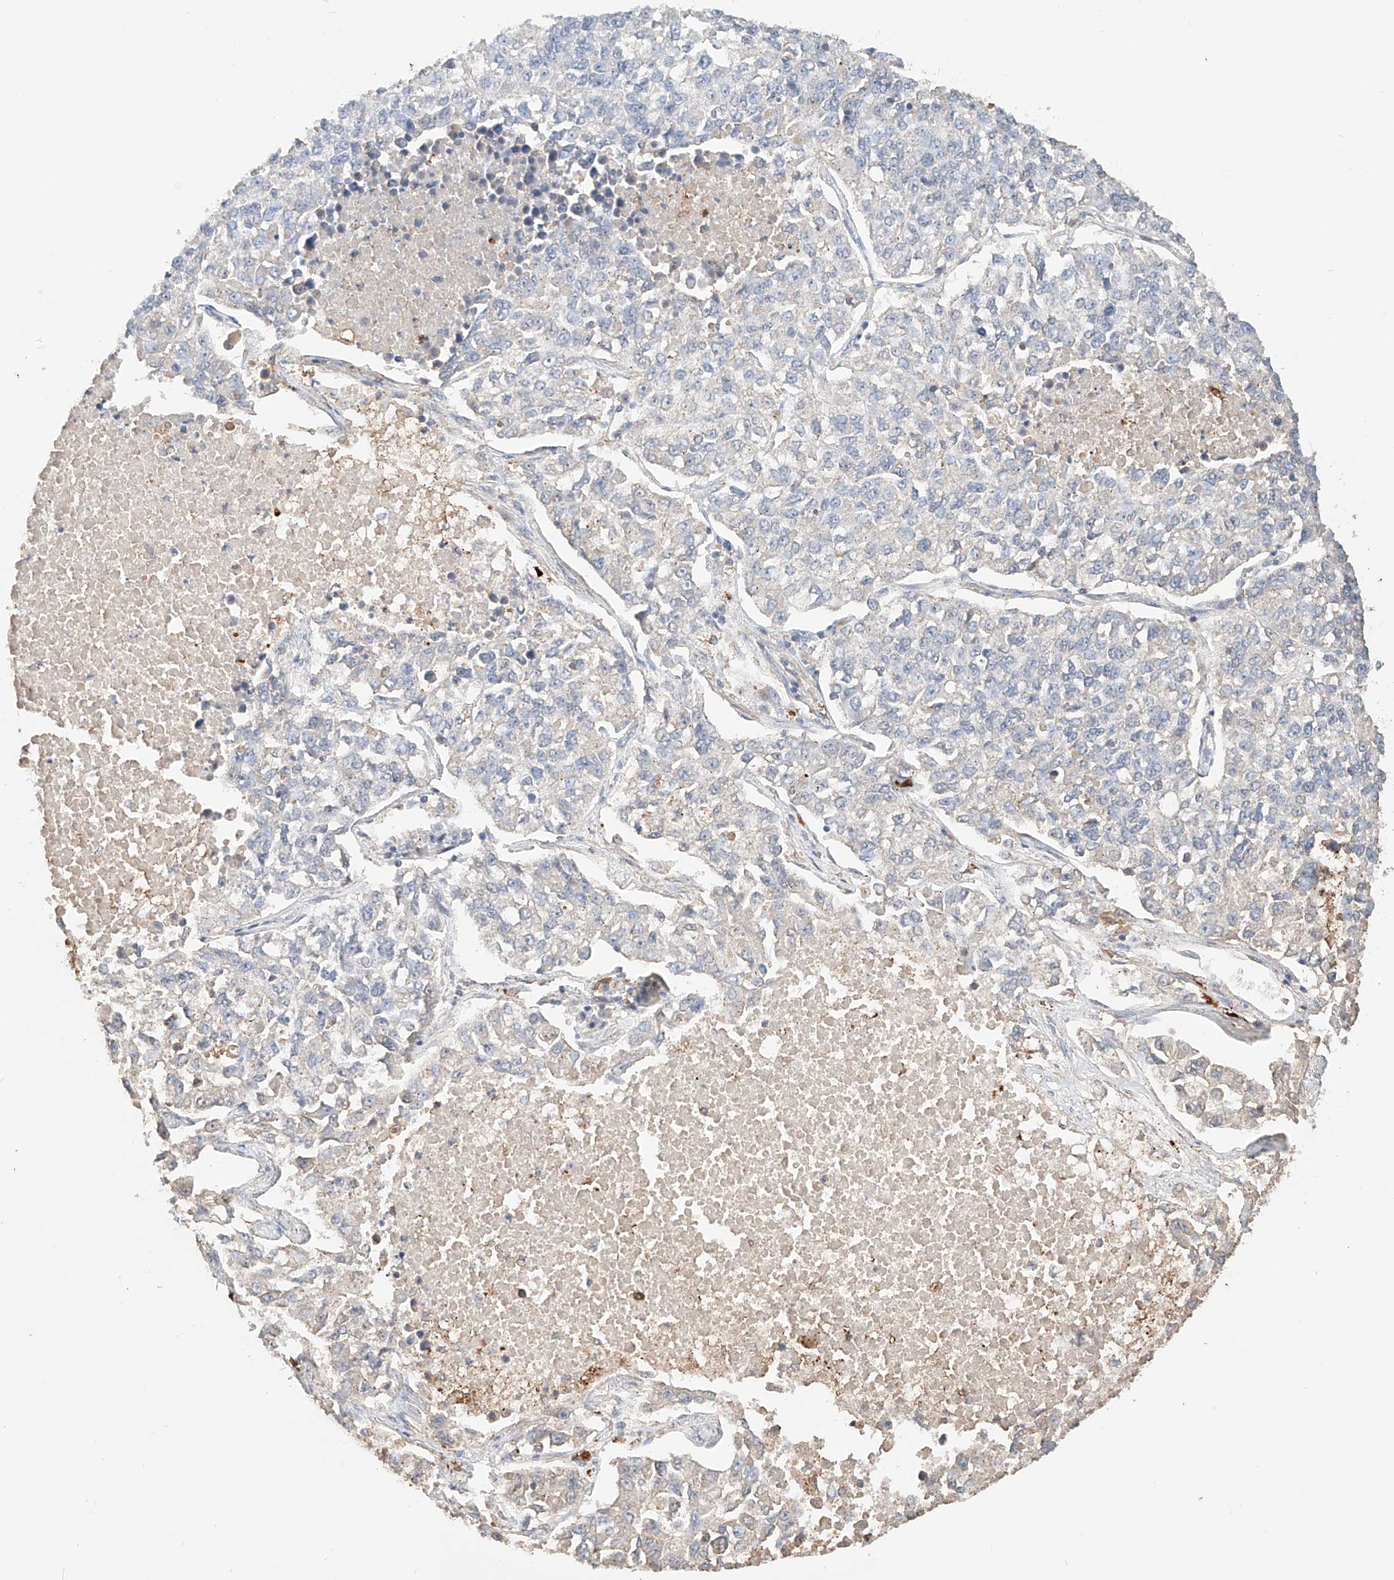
{"staining": {"intensity": "negative", "quantity": "none", "location": "none"}, "tissue": "lung cancer", "cell_type": "Tumor cells", "image_type": "cancer", "snomed": [{"axis": "morphology", "description": "Adenocarcinoma, NOS"}, {"axis": "topography", "description": "Lung"}], "caption": "There is no significant staining in tumor cells of adenocarcinoma (lung).", "gene": "MOSPD1", "patient": {"sex": "male", "age": 49}}